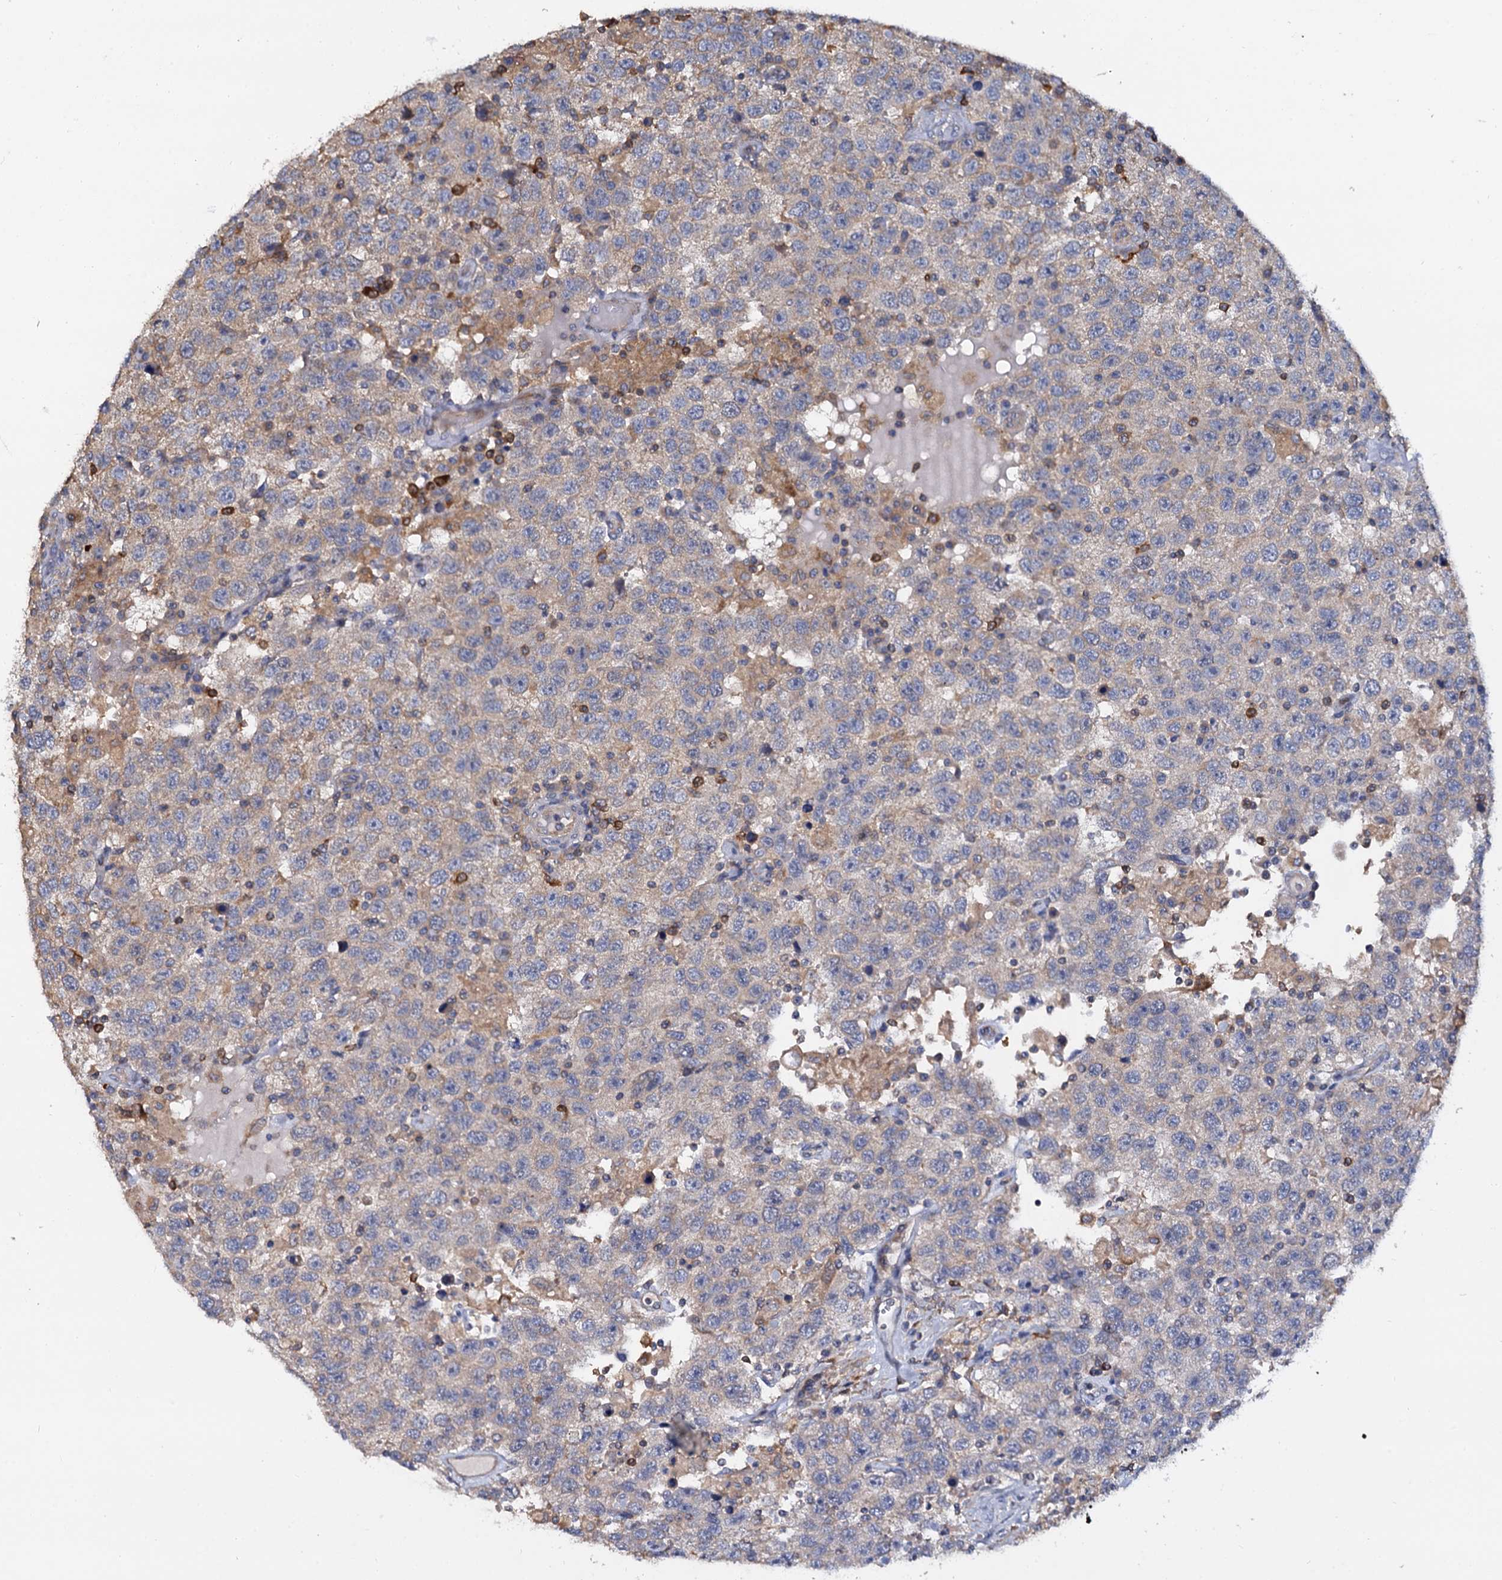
{"staining": {"intensity": "weak", "quantity": "<25%", "location": "cytoplasmic/membranous"}, "tissue": "testis cancer", "cell_type": "Tumor cells", "image_type": "cancer", "snomed": [{"axis": "morphology", "description": "Seminoma, NOS"}, {"axis": "topography", "description": "Testis"}], "caption": "DAB immunohistochemical staining of testis cancer reveals no significant expression in tumor cells.", "gene": "ANKRD13A", "patient": {"sex": "male", "age": 41}}